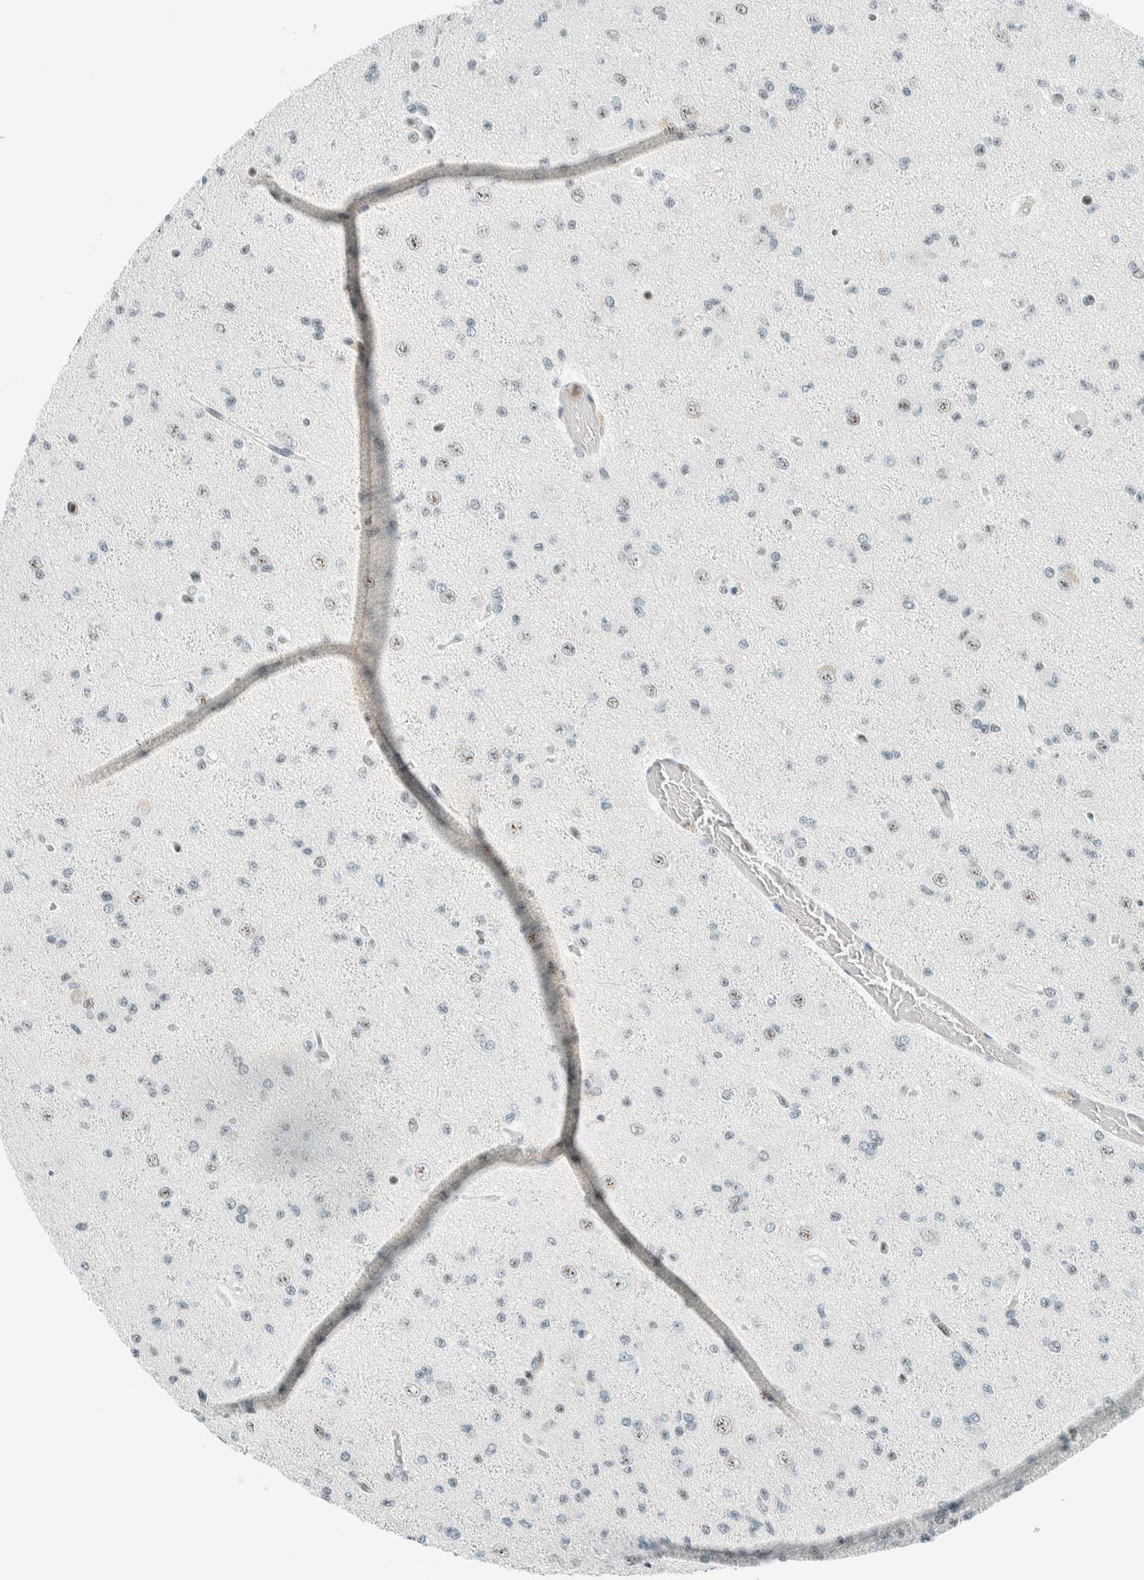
{"staining": {"intensity": "weak", "quantity": "<25%", "location": "nuclear"}, "tissue": "glioma", "cell_type": "Tumor cells", "image_type": "cancer", "snomed": [{"axis": "morphology", "description": "Glioma, malignant, Low grade"}, {"axis": "topography", "description": "Brain"}], "caption": "High power microscopy histopathology image of an immunohistochemistry micrograph of malignant low-grade glioma, revealing no significant positivity in tumor cells.", "gene": "CYSRT1", "patient": {"sex": "female", "age": 22}}